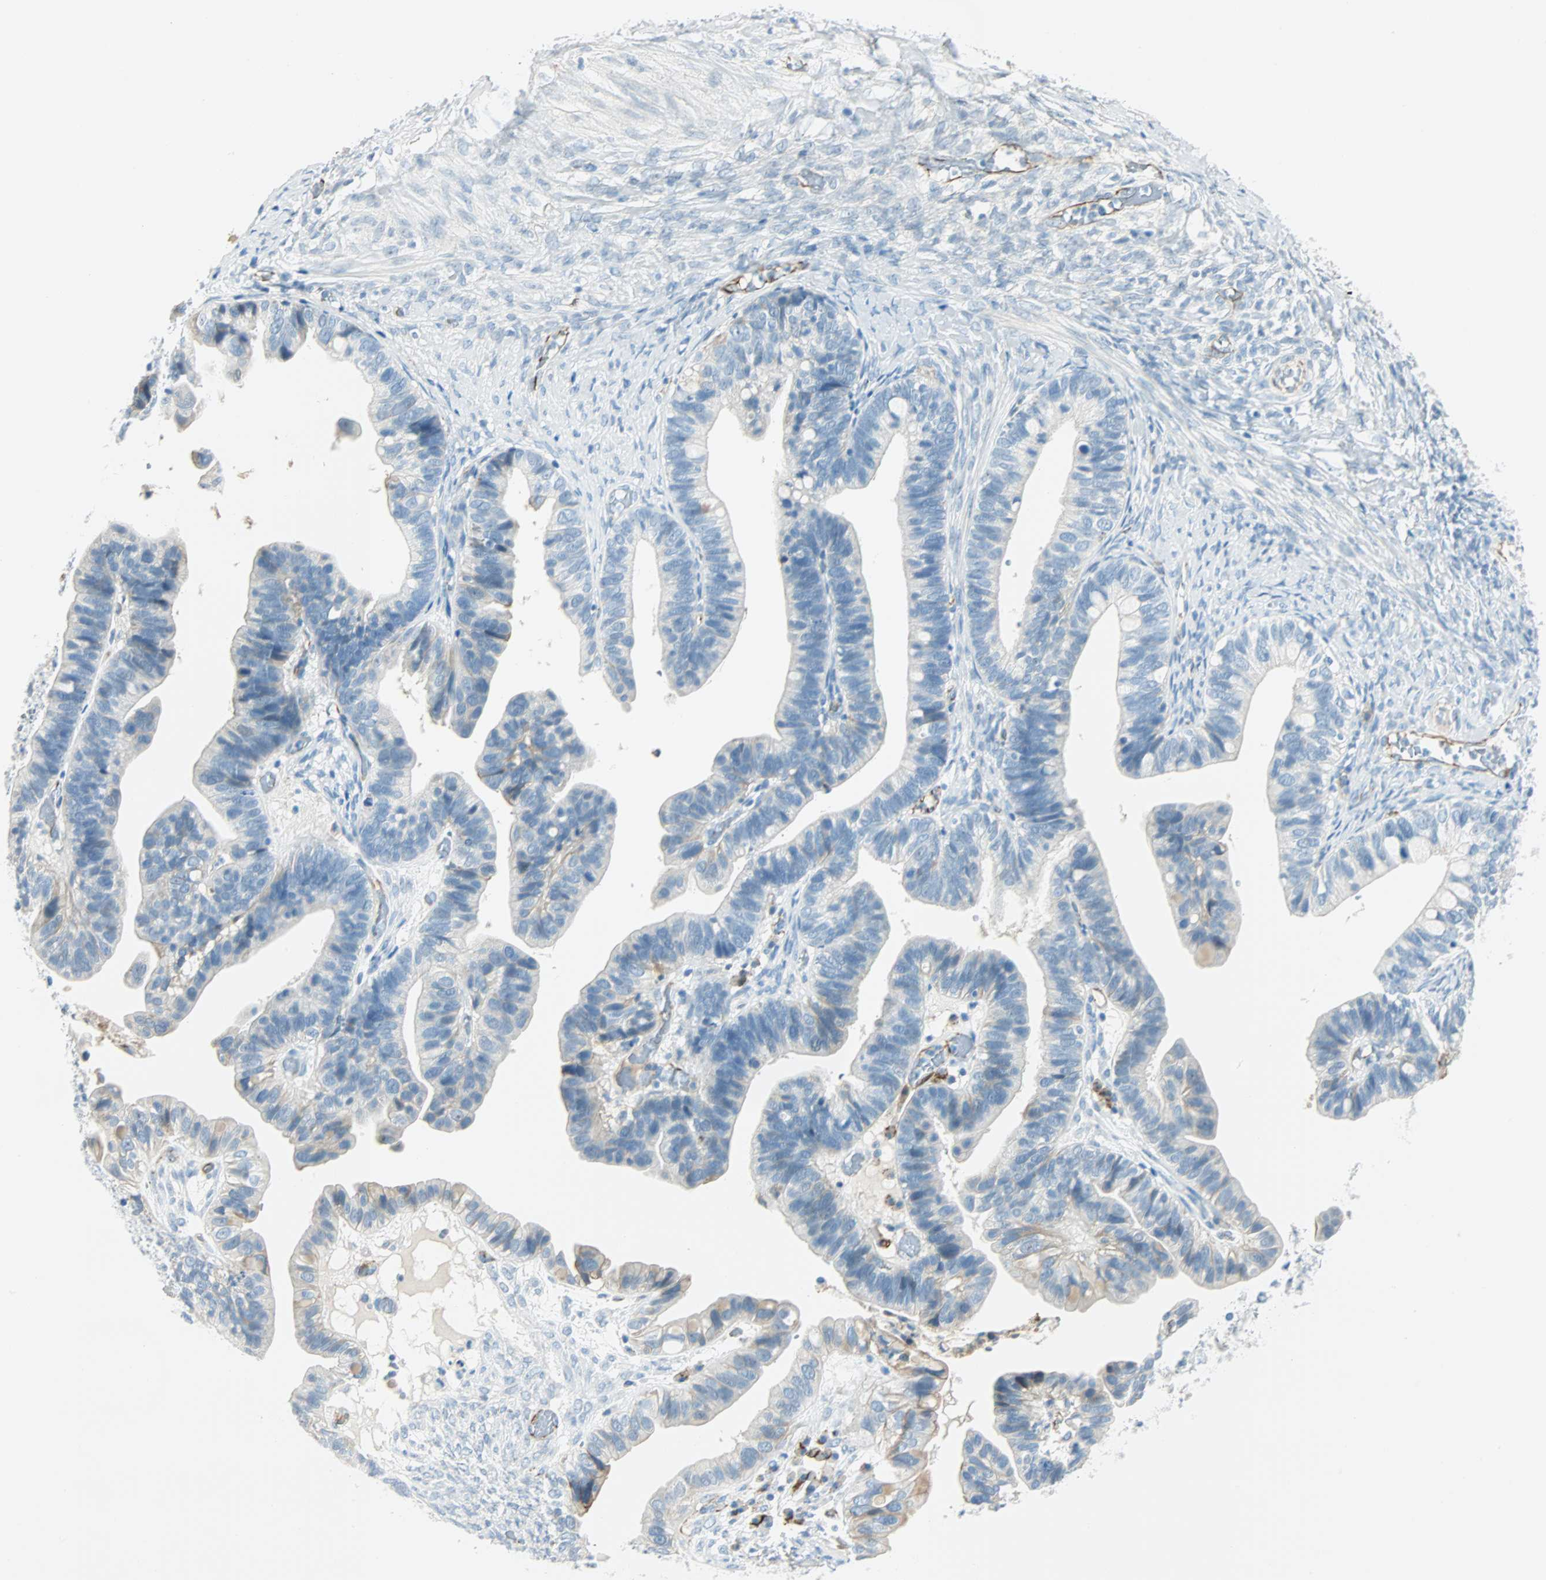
{"staining": {"intensity": "weak", "quantity": "25%-75%", "location": "cytoplasmic/membranous"}, "tissue": "ovarian cancer", "cell_type": "Tumor cells", "image_type": "cancer", "snomed": [{"axis": "morphology", "description": "Cystadenocarcinoma, serous, NOS"}, {"axis": "topography", "description": "Ovary"}], "caption": "Serous cystadenocarcinoma (ovarian) stained for a protein (brown) reveals weak cytoplasmic/membranous positive expression in approximately 25%-75% of tumor cells.", "gene": "VPS9D1", "patient": {"sex": "female", "age": 56}}